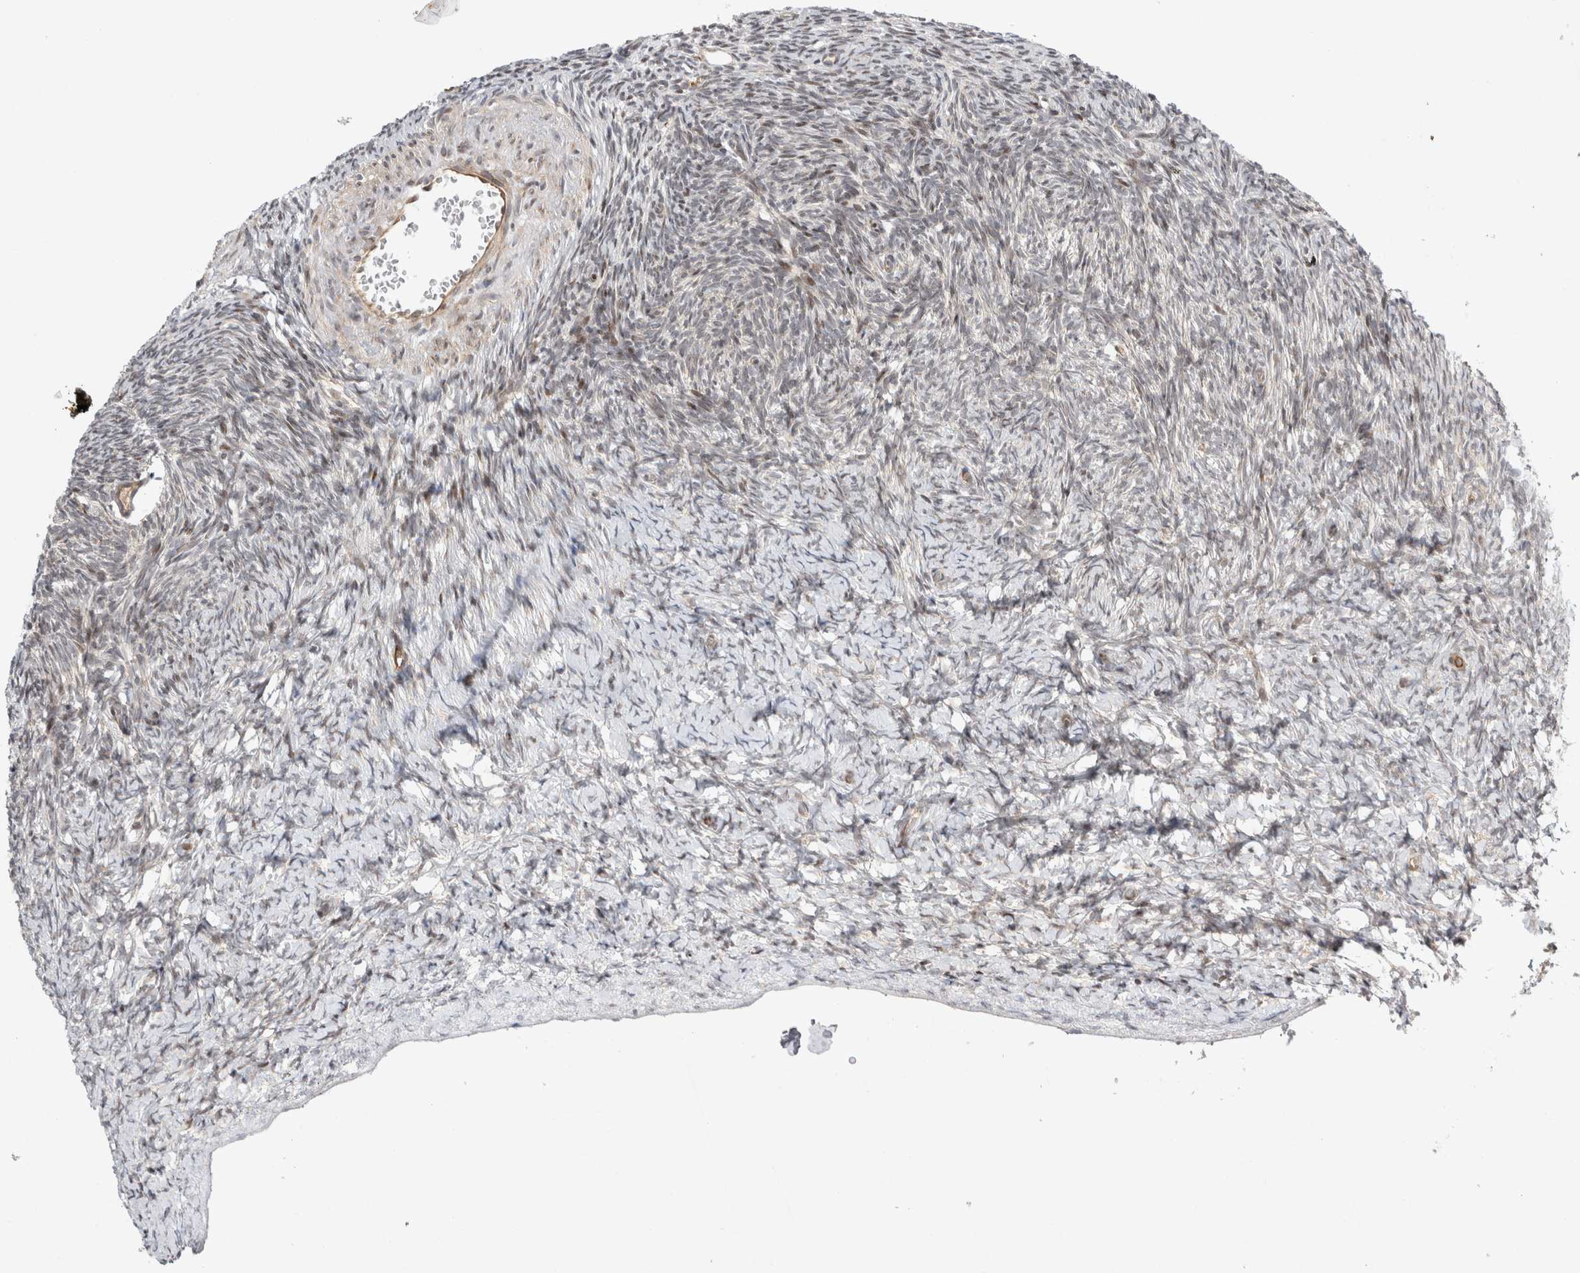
{"staining": {"intensity": "weak", "quantity": ">75%", "location": "cytoplasmic/membranous"}, "tissue": "ovary", "cell_type": "Follicle cells", "image_type": "normal", "snomed": [{"axis": "morphology", "description": "Normal tissue, NOS"}, {"axis": "topography", "description": "Ovary"}], "caption": "Protein staining of benign ovary reveals weak cytoplasmic/membranous positivity in approximately >75% of follicle cells.", "gene": "ZNF318", "patient": {"sex": "female", "age": 34}}